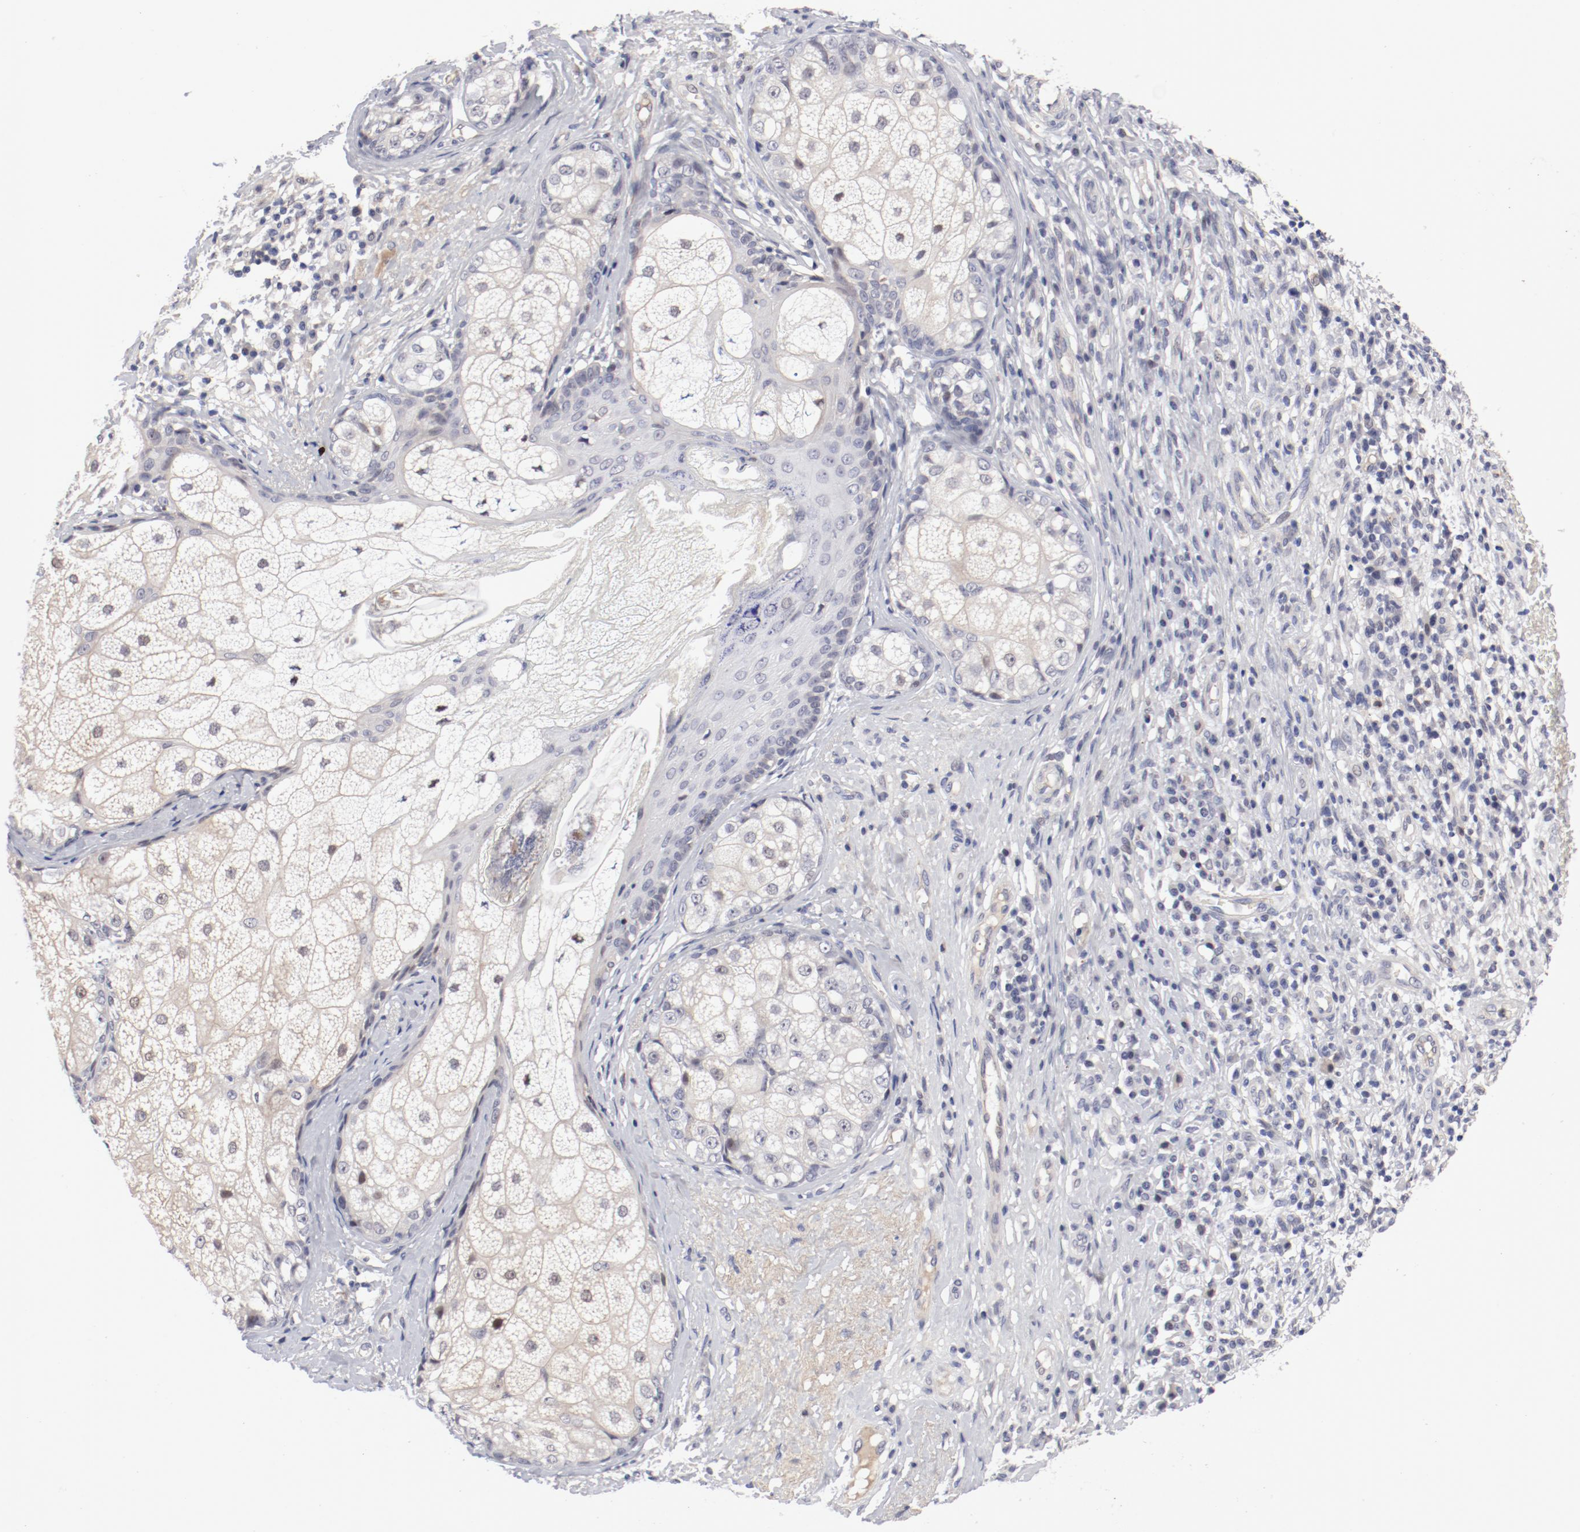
{"staining": {"intensity": "negative", "quantity": "none", "location": "none"}, "tissue": "skin cancer", "cell_type": "Tumor cells", "image_type": "cancer", "snomed": [{"axis": "morphology", "description": "Basal cell carcinoma"}, {"axis": "topography", "description": "Skin"}], "caption": "Photomicrograph shows no significant protein expression in tumor cells of skin basal cell carcinoma. (Brightfield microscopy of DAB IHC at high magnification).", "gene": "FSCB", "patient": {"sex": "male", "age": 87}}